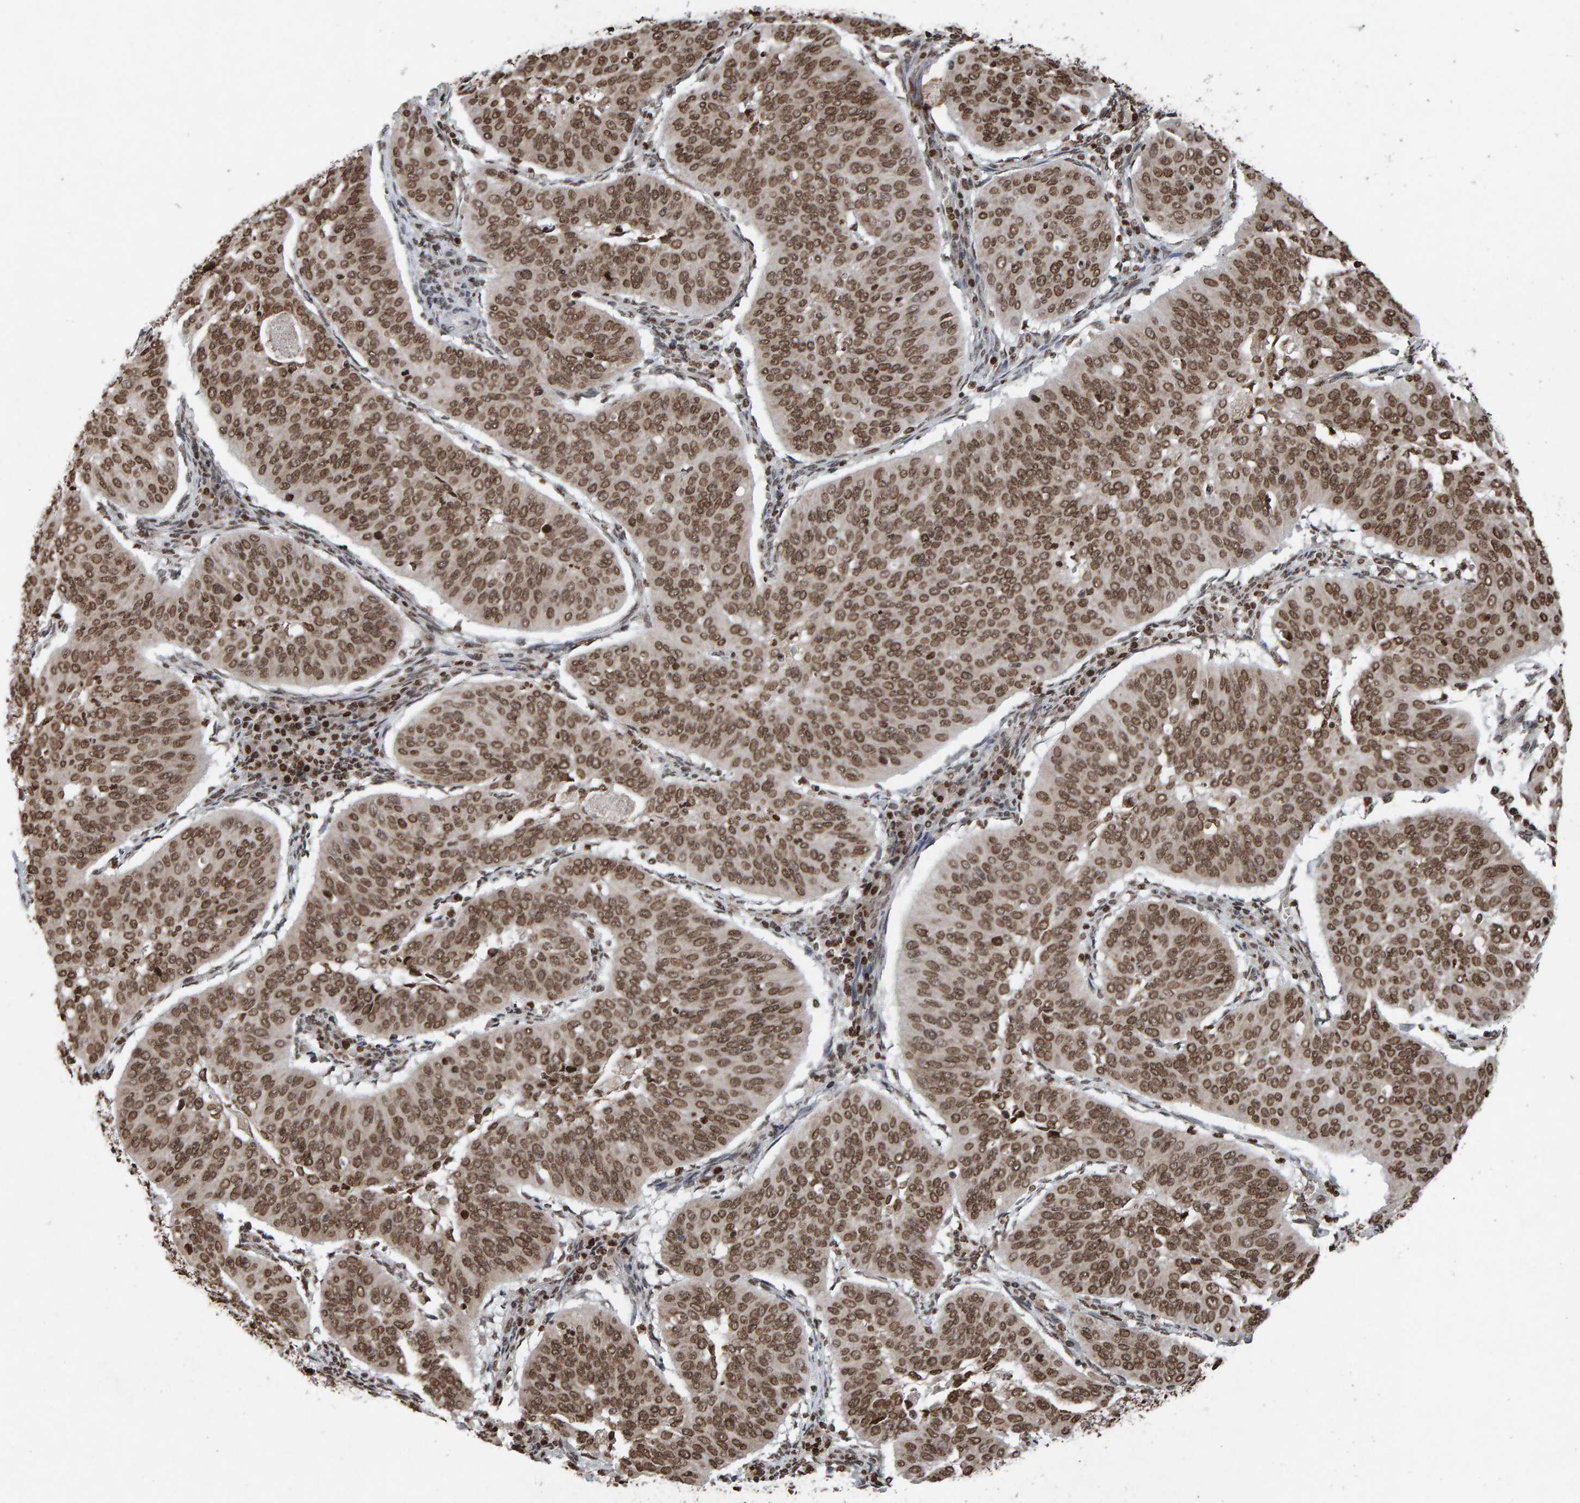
{"staining": {"intensity": "strong", "quantity": ">75%", "location": "nuclear"}, "tissue": "cervical cancer", "cell_type": "Tumor cells", "image_type": "cancer", "snomed": [{"axis": "morphology", "description": "Normal tissue, NOS"}, {"axis": "morphology", "description": "Squamous cell carcinoma, NOS"}, {"axis": "topography", "description": "Cervix"}], "caption": "IHC photomicrograph of cervical squamous cell carcinoma stained for a protein (brown), which demonstrates high levels of strong nuclear positivity in about >75% of tumor cells.", "gene": "H2AZ1", "patient": {"sex": "female", "age": 39}}